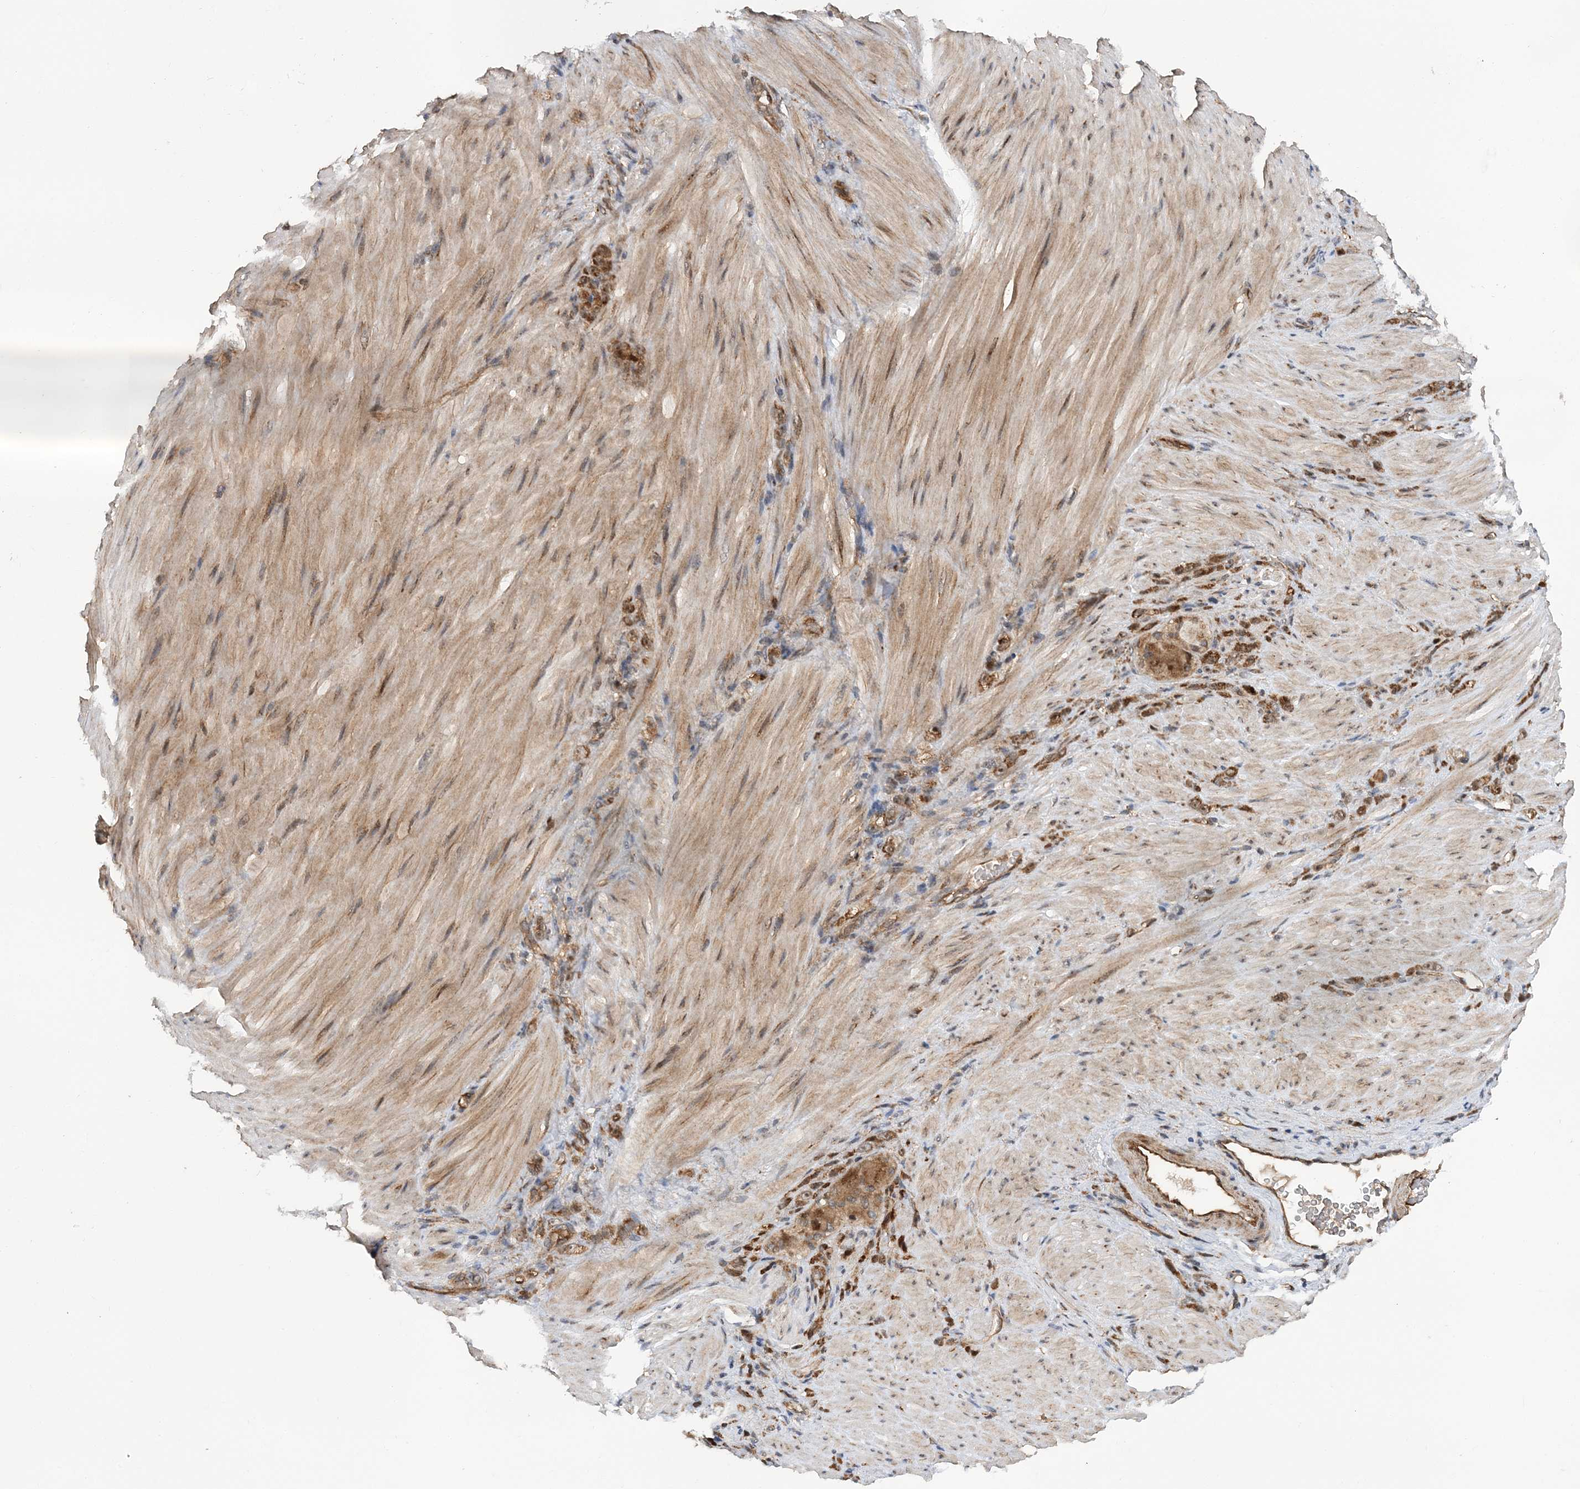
{"staining": {"intensity": "moderate", "quantity": ">75%", "location": "cytoplasmic/membranous"}, "tissue": "stomach cancer", "cell_type": "Tumor cells", "image_type": "cancer", "snomed": [{"axis": "morphology", "description": "Normal tissue, NOS"}, {"axis": "morphology", "description": "Adenocarcinoma, NOS"}, {"axis": "topography", "description": "Stomach"}], "caption": "Moderate cytoplasmic/membranous protein staining is present in approximately >75% of tumor cells in stomach cancer. (DAB (3,3'-diaminobenzidine) = brown stain, brightfield microscopy at high magnification).", "gene": "KIF4A", "patient": {"sex": "male", "age": 82}}